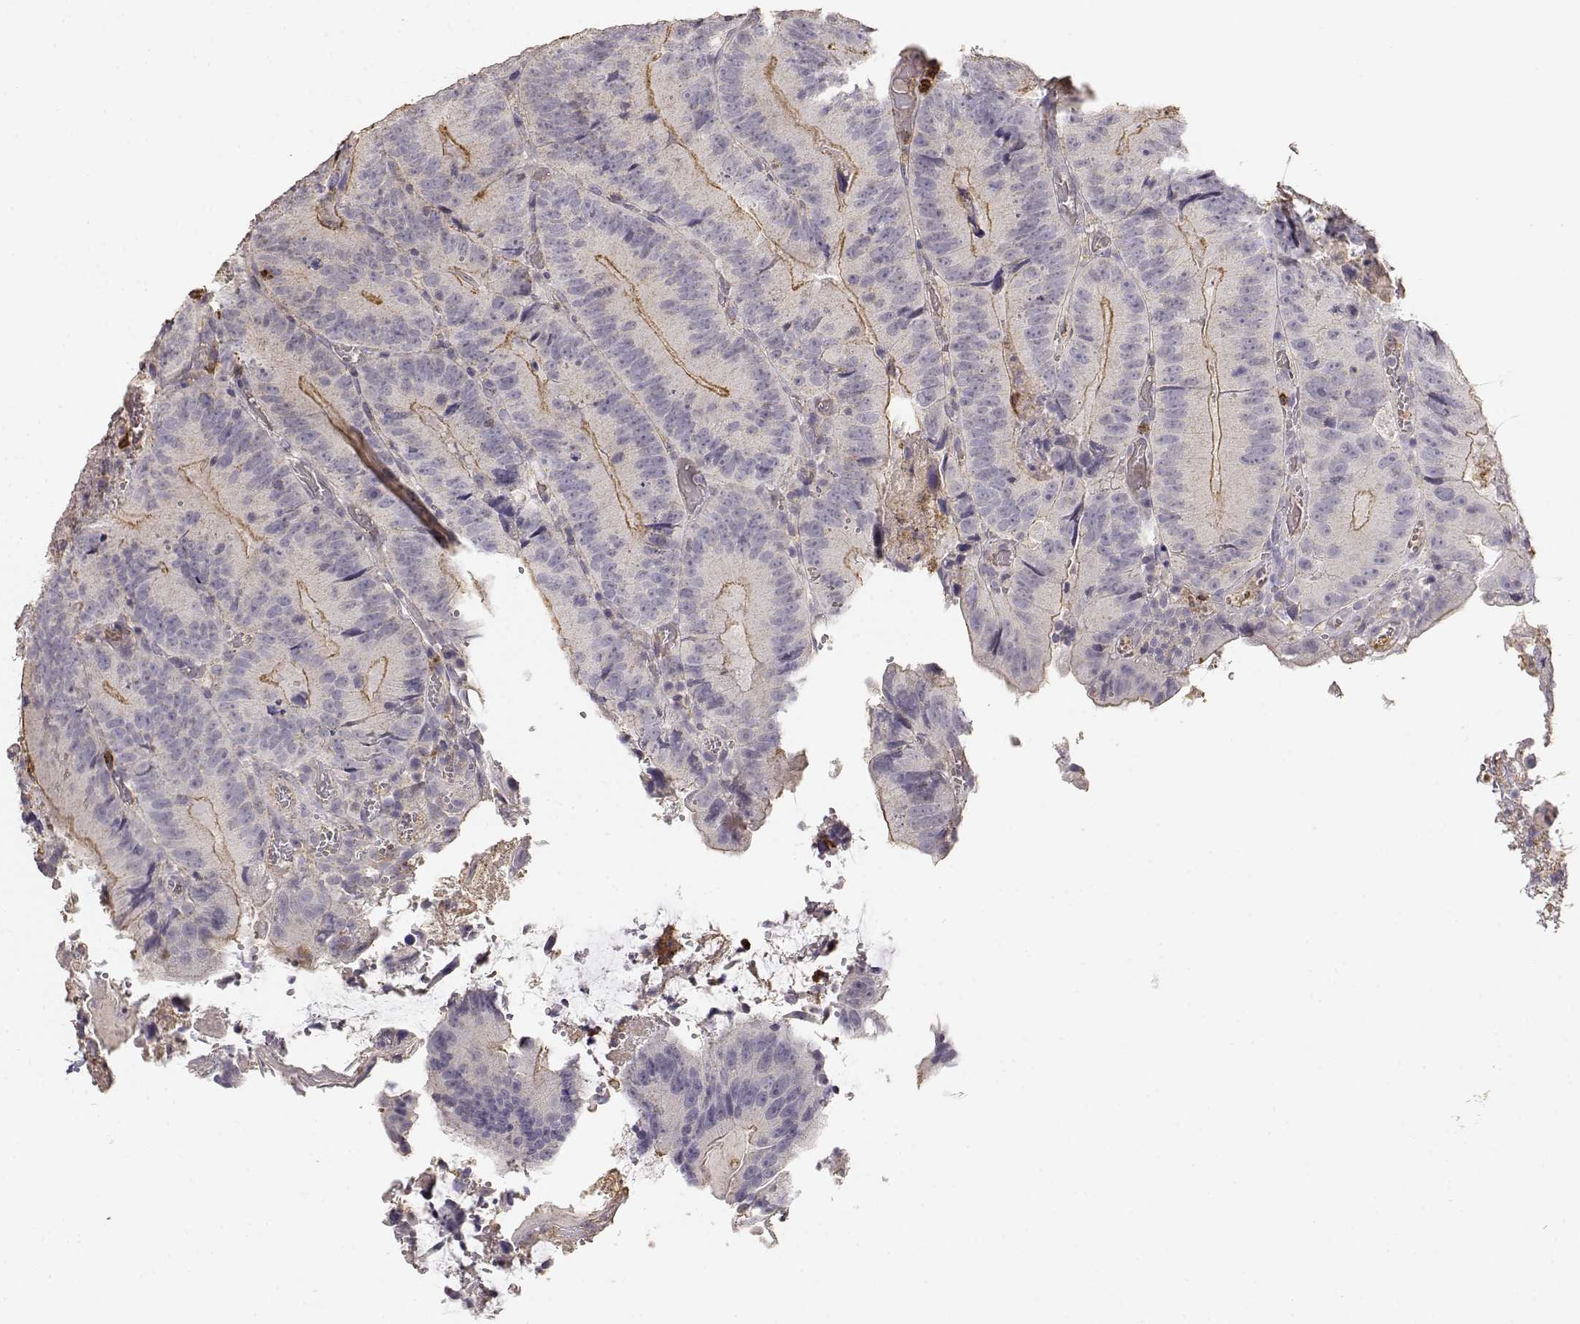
{"staining": {"intensity": "moderate", "quantity": "<25%", "location": "cytoplasmic/membranous"}, "tissue": "colorectal cancer", "cell_type": "Tumor cells", "image_type": "cancer", "snomed": [{"axis": "morphology", "description": "Adenocarcinoma, NOS"}, {"axis": "topography", "description": "Colon"}], "caption": "Adenocarcinoma (colorectal) was stained to show a protein in brown. There is low levels of moderate cytoplasmic/membranous positivity in about <25% of tumor cells. Immunohistochemistry (ihc) stains the protein in brown and the nuclei are stained blue.", "gene": "TNFRSF10C", "patient": {"sex": "female", "age": 86}}